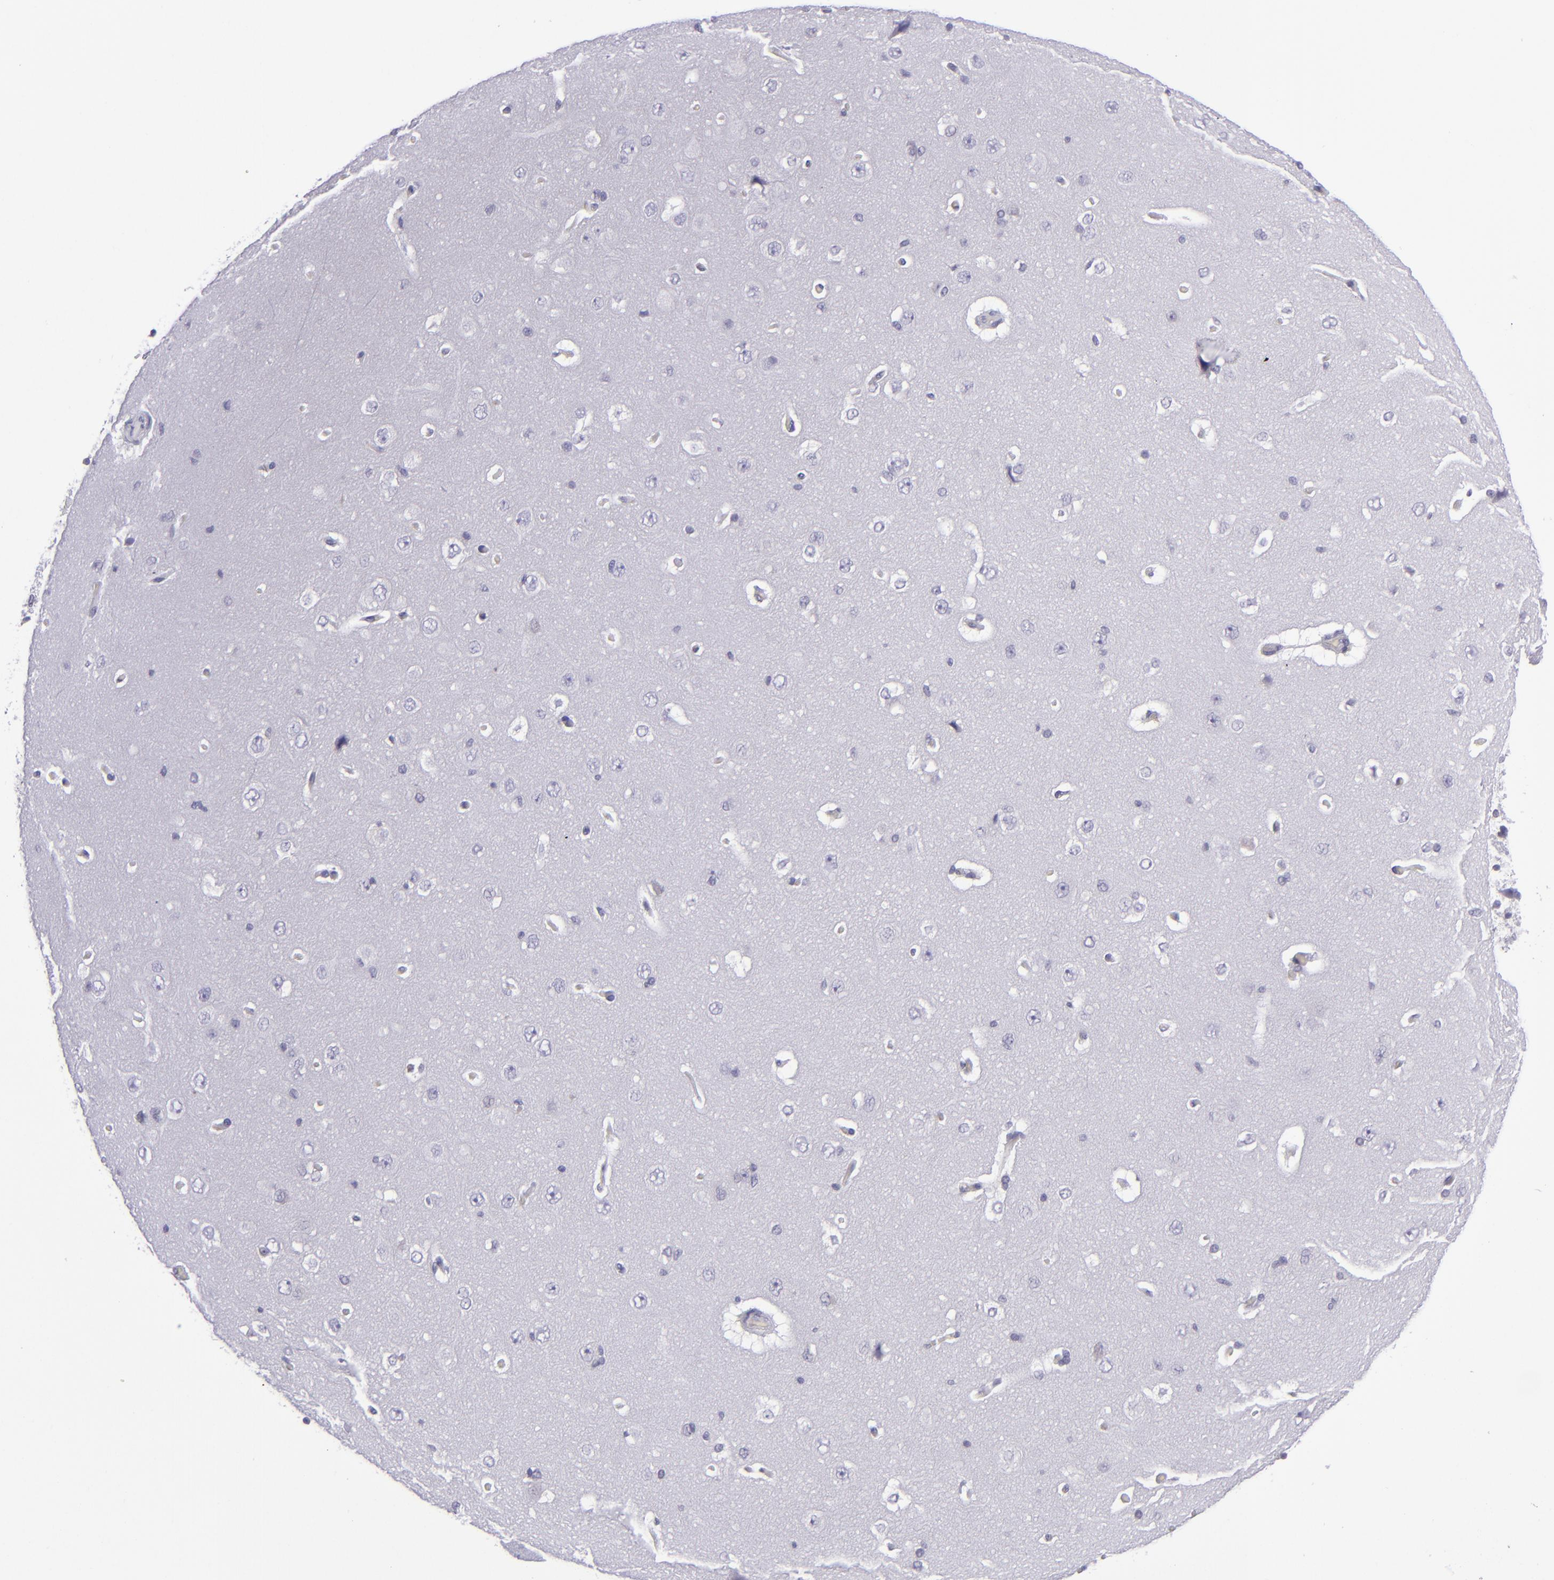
{"staining": {"intensity": "negative", "quantity": "none", "location": "none"}, "tissue": "cerebral cortex", "cell_type": "Endothelial cells", "image_type": "normal", "snomed": [{"axis": "morphology", "description": "Normal tissue, NOS"}, {"axis": "topography", "description": "Cerebral cortex"}], "caption": "Immunohistochemistry (IHC) of benign cerebral cortex shows no staining in endothelial cells.", "gene": "CD48", "patient": {"sex": "female", "age": 45}}